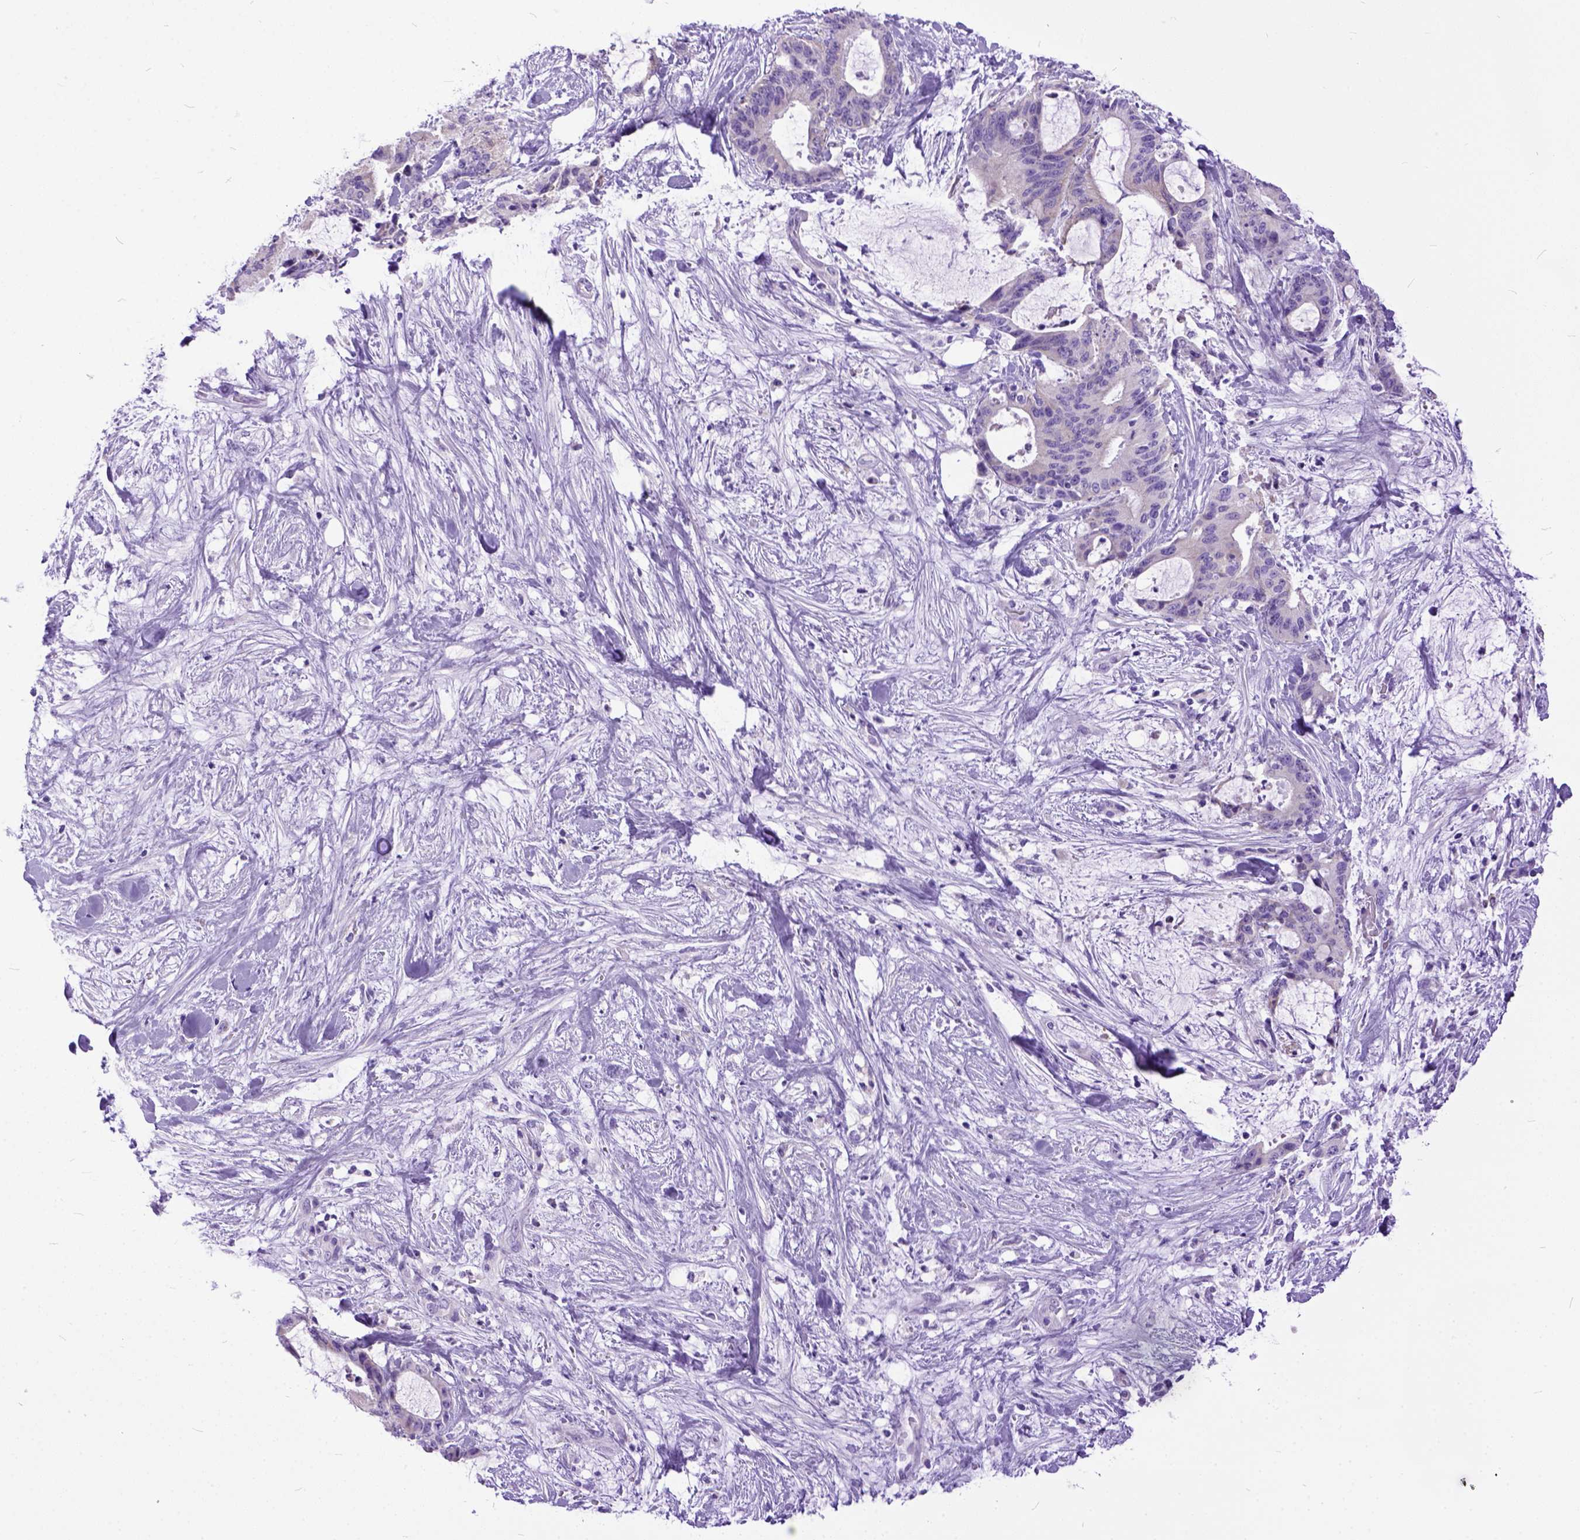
{"staining": {"intensity": "negative", "quantity": "none", "location": "none"}, "tissue": "liver cancer", "cell_type": "Tumor cells", "image_type": "cancer", "snomed": [{"axis": "morphology", "description": "Cholangiocarcinoma"}, {"axis": "topography", "description": "Liver"}], "caption": "Cholangiocarcinoma (liver) stained for a protein using immunohistochemistry (IHC) exhibits no staining tumor cells.", "gene": "PPL", "patient": {"sex": "female", "age": 73}}